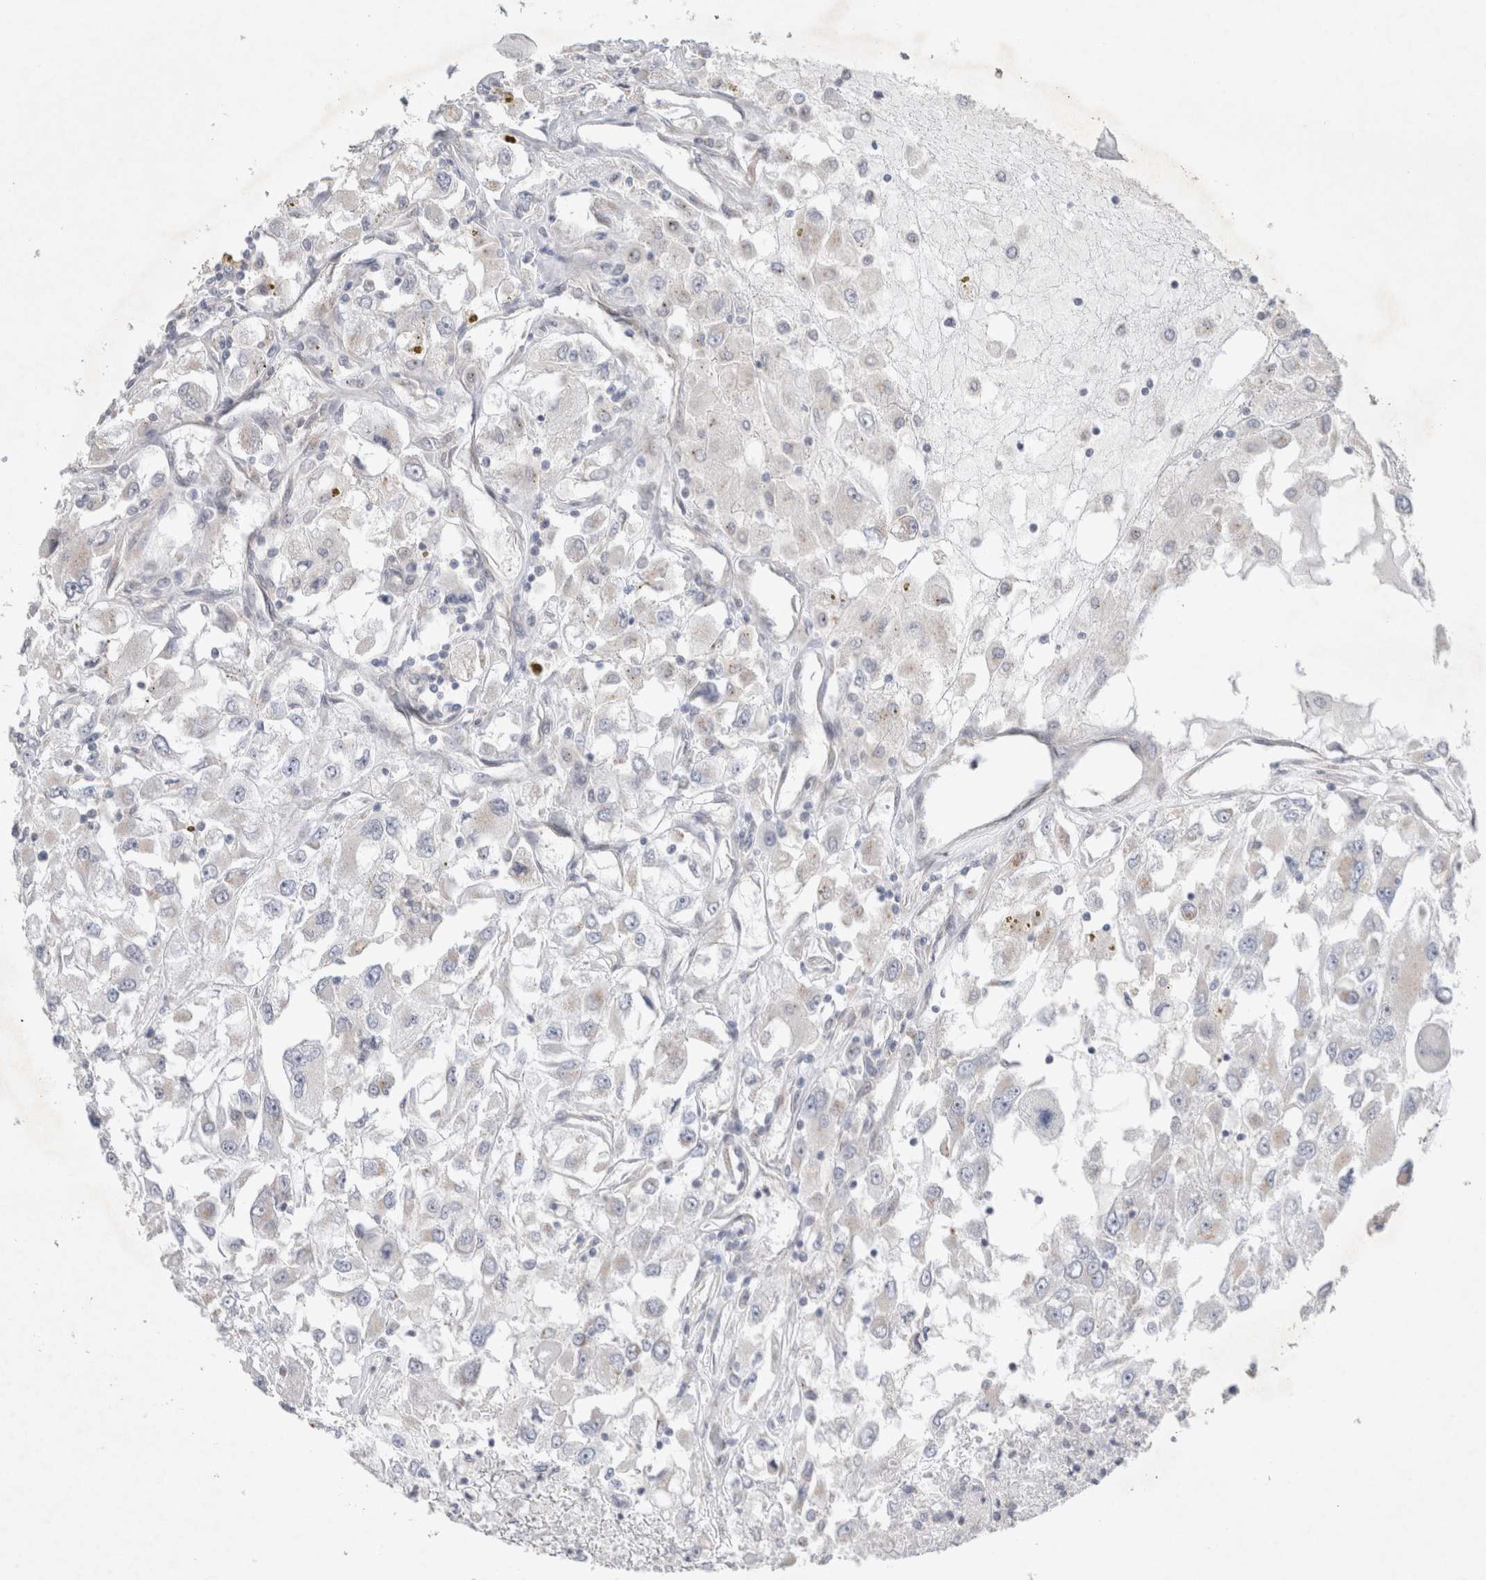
{"staining": {"intensity": "negative", "quantity": "none", "location": "none"}, "tissue": "renal cancer", "cell_type": "Tumor cells", "image_type": "cancer", "snomed": [{"axis": "morphology", "description": "Adenocarcinoma, NOS"}, {"axis": "topography", "description": "Kidney"}], "caption": "Image shows no protein expression in tumor cells of renal cancer (adenocarcinoma) tissue.", "gene": "BICD2", "patient": {"sex": "female", "age": 52}}